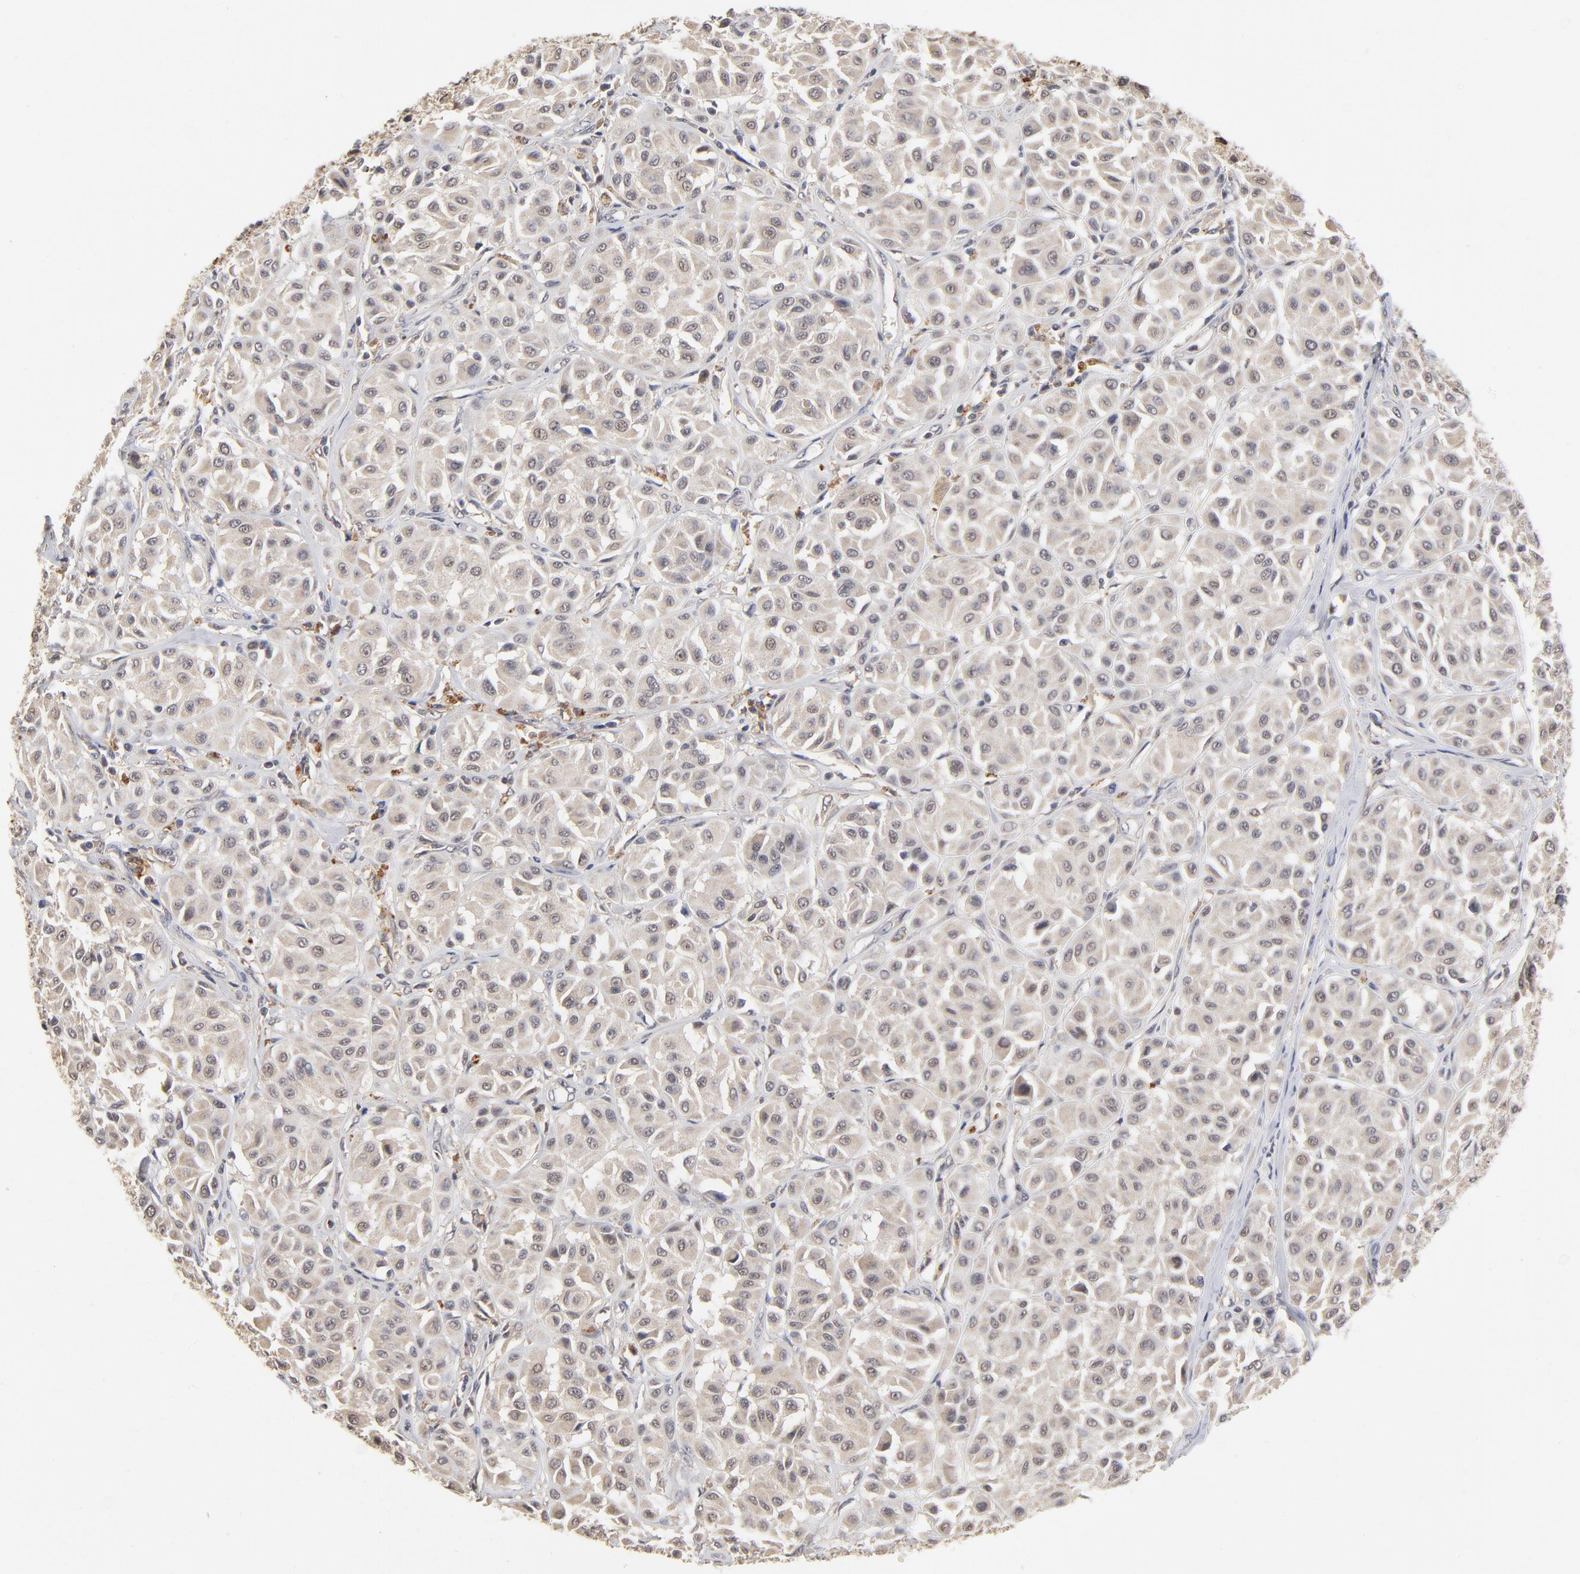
{"staining": {"intensity": "weak", "quantity": ">75%", "location": "cytoplasmic/membranous"}, "tissue": "melanoma", "cell_type": "Tumor cells", "image_type": "cancer", "snomed": [{"axis": "morphology", "description": "Malignant melanoma, Metastatic site"}, {"axis": "topography", "description": "Soft tissue"}], "caption": "High-power microscopy captured an immunohistochemistry histopathology image of malignant melanoma (metastatic site), revealing weak cytoplasmic/membranous positivity in approximately >75% of tumor cells.", "gene": "WSB1", "patient": {"sex": "male", "age": 41}}